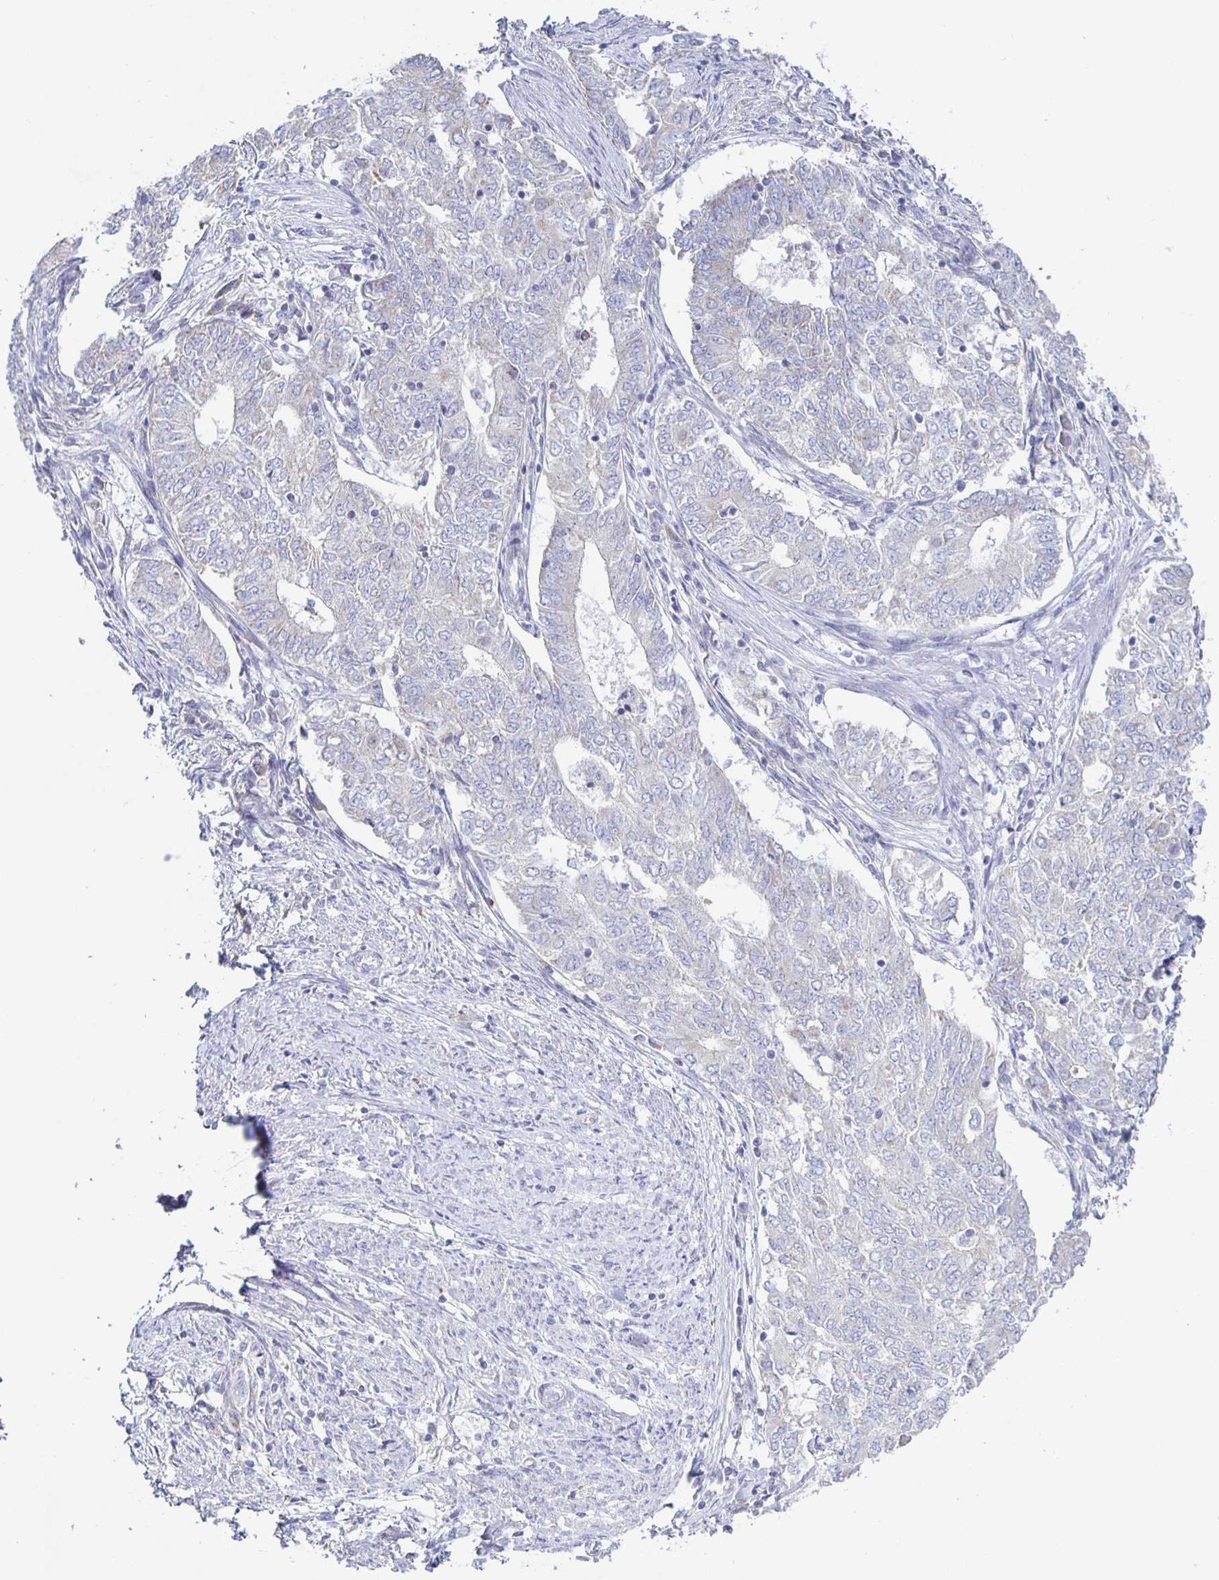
{"staining": {"intensity": "negative", "quantity": "none", "location": "none"}, "tissue": "endometrial cancer", "cell_type": "Tumor cells", "image_type": "cancer", "snomed": [{"axis": "morphology", "description": "Adenocarcinoma, NOS"}, {"axis": "topography", "description": "Endometrium"}], "caption": "A high-resolution photomicrograph shows immunohistochemistry (IHC) staining of endometrial cancer (adenocarcinoma), which demonstrates no significant staining in tumor cells.", "gene": "SYNGR4", "patient": {"sex": "female", "age": 62}}